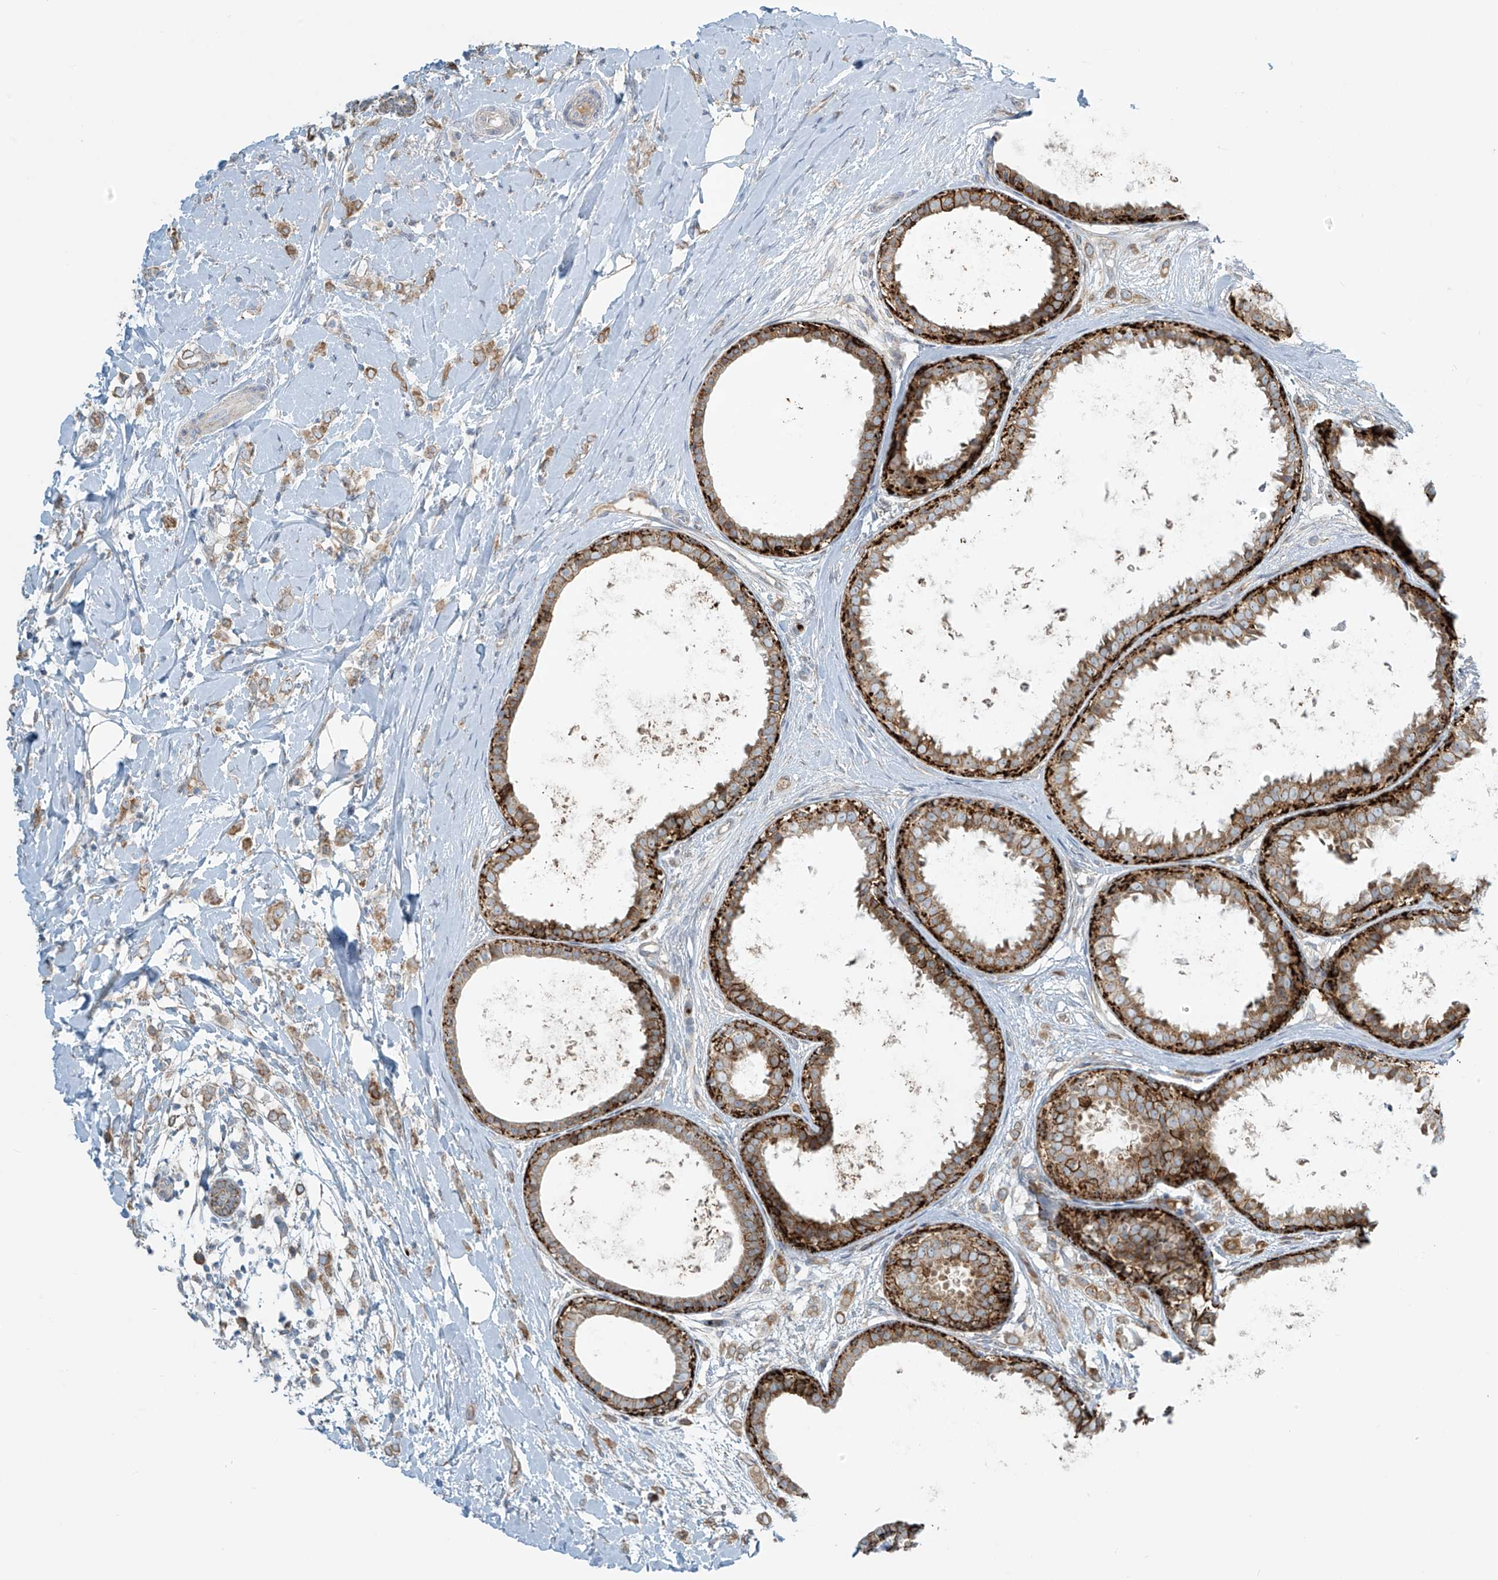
{"staining": {"intensity": "moderate", "quantity": "25%-75%", "location": "cytoplasmic/membranous"}, "tissue": "breast cancer", "cell_type": "Tumor cells", "image_type": "cancer", "snomed": [{"axis": "morphology", "description": "Normal tissue, NOS"}, {"axis": "morphology", "description": "Lobular carcinoma"}, {"axis": "topography", "description": "Breast"}], "caption": "An immunohistochemistry (IHC) histopathology image of tumor tissue is shown. Protein staining in brown shows moderate cytoplasmic/membranous positivity in breast cancer within tumor cells. The staining was performed using DAB (3,3'-diaminobenzidine) to visualize the protein expression in brown, while the nuclei were stained in blue with hematoxylin (Magnification: 20x).", "gene": "LZTS3", "patient": {"sex": "female", "age": 47}}